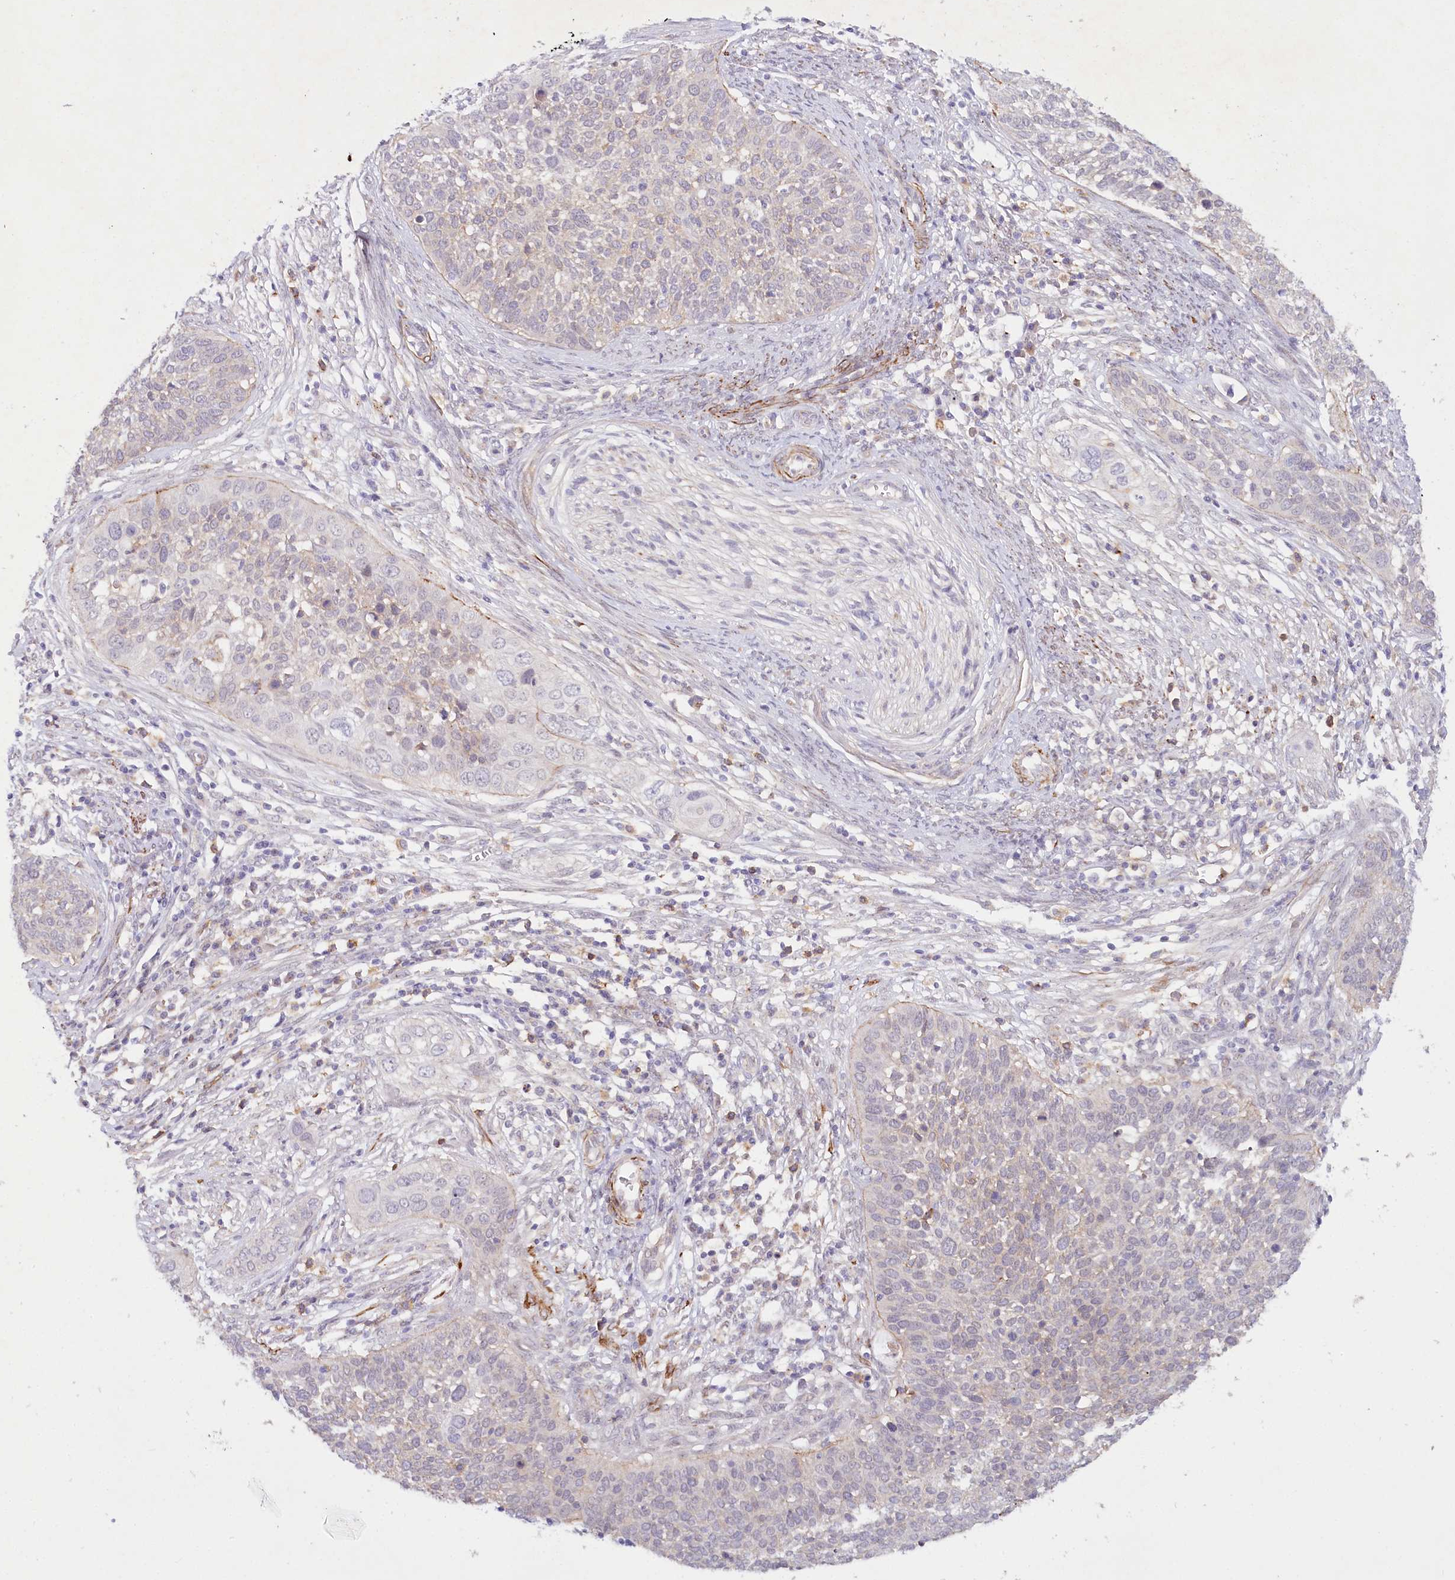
{"staining": {"intensity": "weak", "quantity": "<25%", "location": "cytoplasmic/membranous"}, "tissue": "cervical cancer", "cell_type": "Tumor cells", "image_type": "cancer", "snomed": [{"axis": "morphology", "description": "Squamous cell carcinoma, NOS"}, {"axis": "topography", "description": "Cervix"}], "caption": "This photomicrograph is of squamous cell carcinoma (cervical) stained with immunohistochemistry (IHC) to label a protein in brown with the nuclei are counter-stained blue. There is no expression in tumor cells.", "gene": "ALDH3B1", "patient": {"sex": "female", "age": 34}}